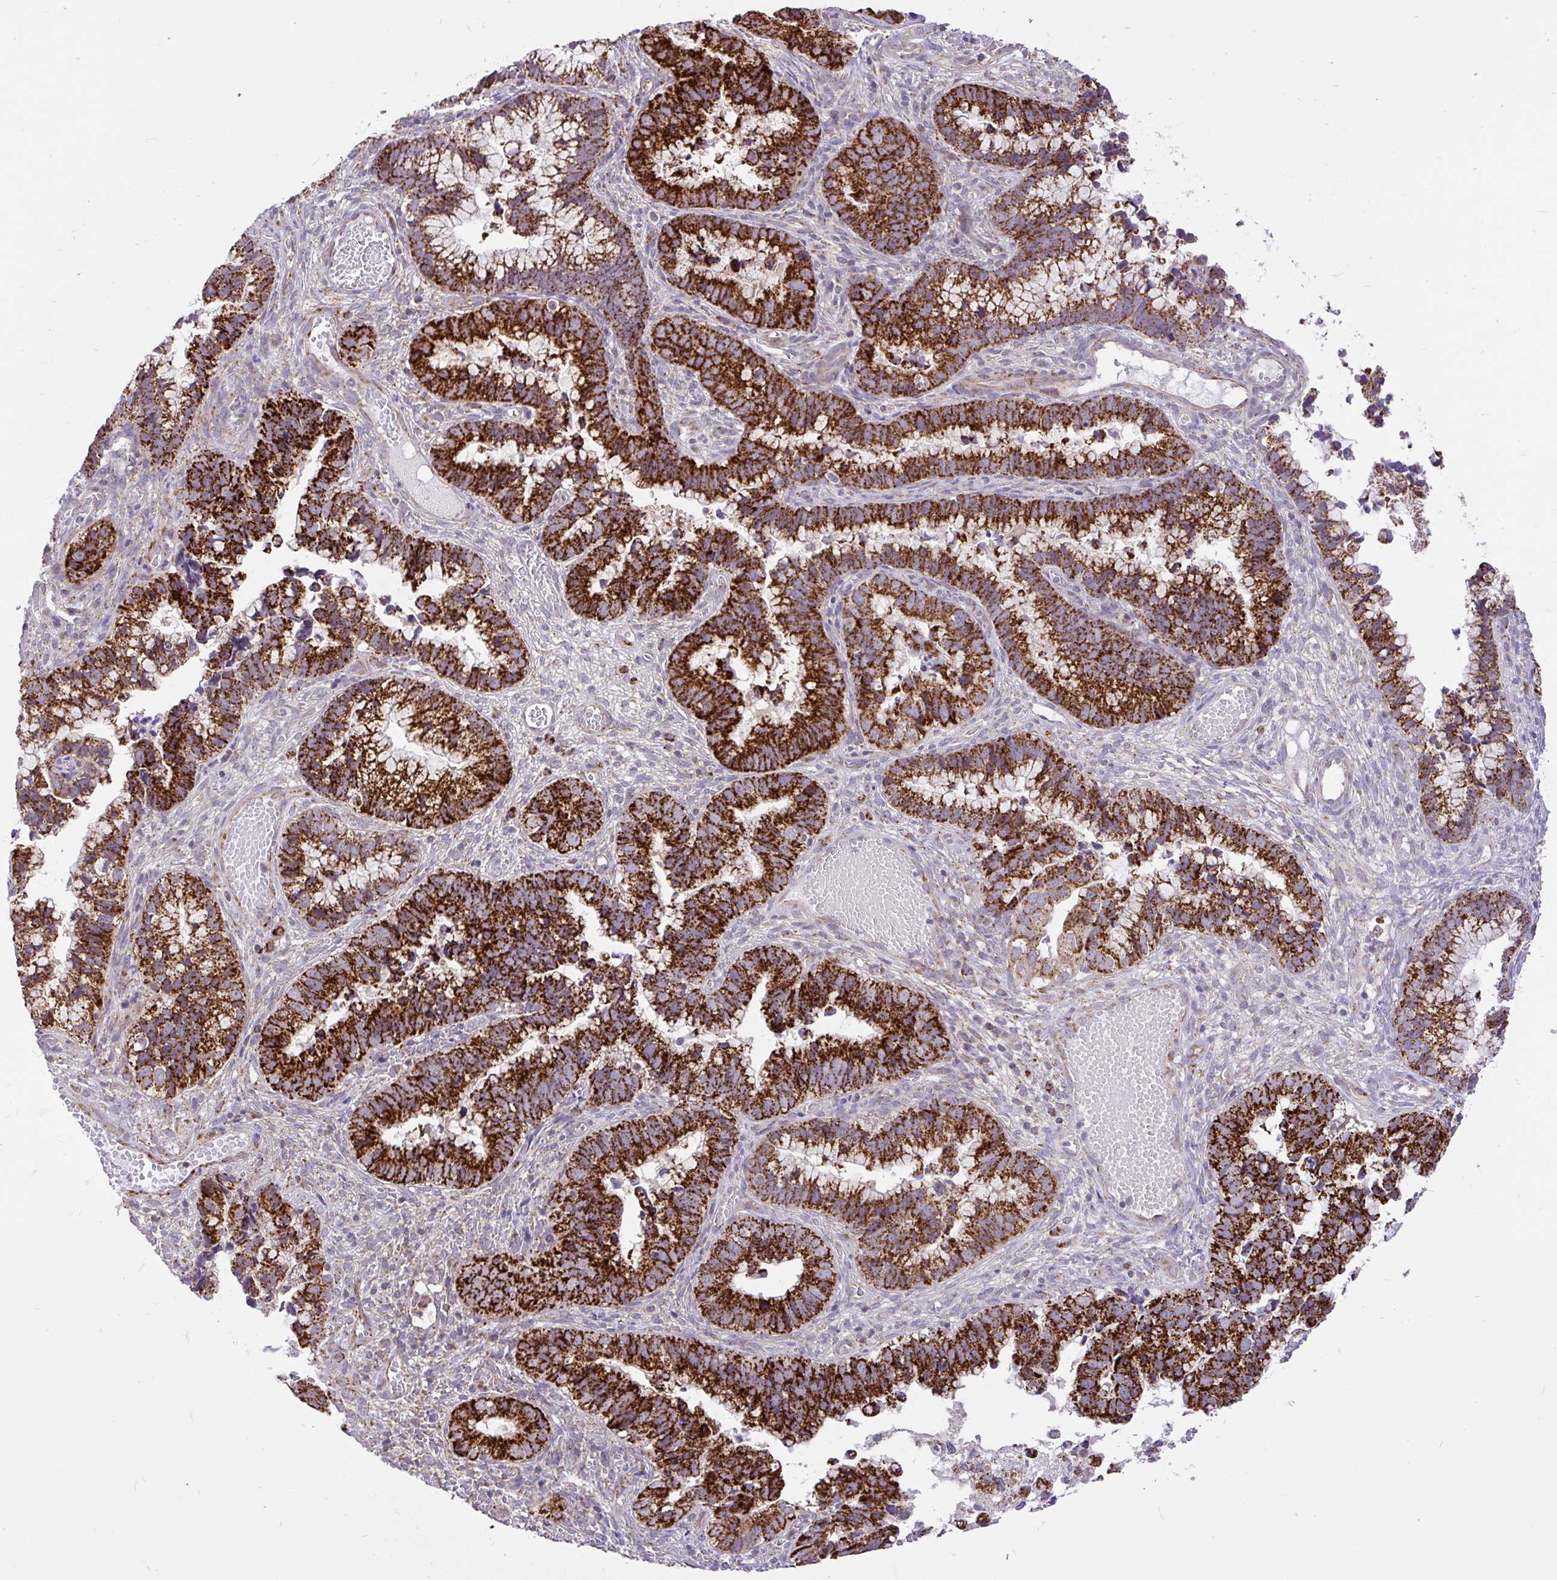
{"staining": {"intensity": "strong", "quantity": ">75%", "location": "cytoplasmic/membranous"}, "tissue": "cervical cancer", "cell_type": "Tumor cells", "image_type": "cancer", "snomed": [{"axis": "morphology", "description": "Adenocarcinoma, NOS"}, {"axis": "topography", "description": "Cervix"}], "caption": "Immunohistochemical staining of cervical cancer shows high levels of strong cytoplasmic/membranous positivity in about >75% of tumor cells. Using DAB (3,3'-diaminobenzidine) (brown) and hematoxylin (blue) stains, captured at high magnification using brightfield microscopy.", "gene": "PYCR2", "patient": {"sex": "female", "age": 44}}